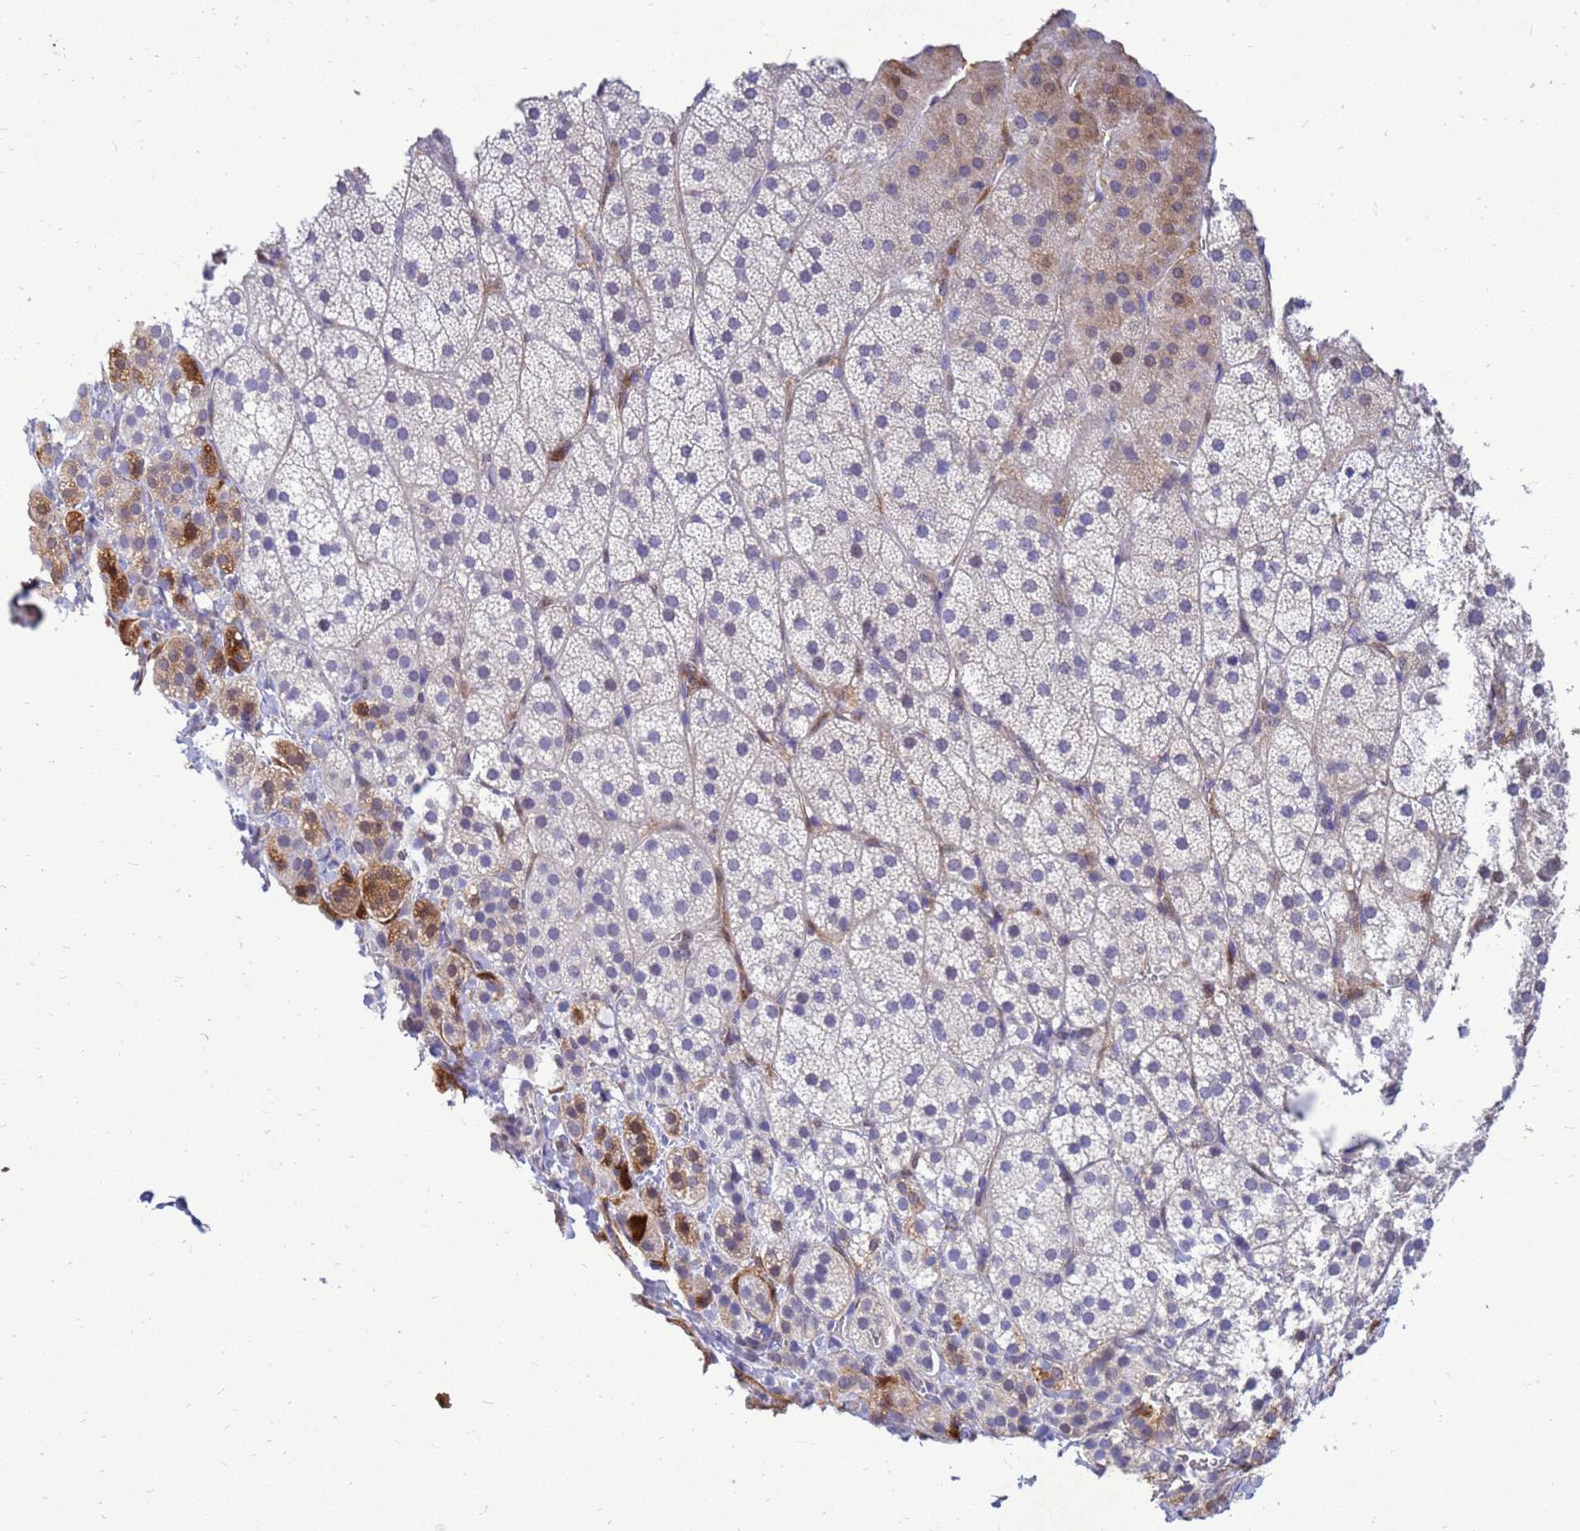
{"staining": {"intensity": "moderate", "quantity": "<25%", "location": "cytoplasmic/membranous"}, "tissue": "adrenal gland", "cell_type": "Glandular cells", "image_type": "normal", "snomed": [{"axis": "morphology", "description": "Normal tissue, NOS"}, {"axis": "topography", "description": "Adrenal gland"}], "caption": "Moderate cytoplasmic/membranous positivity is identified in about <25% of glandular cells in unremarkable adrenal gland.", "gene": "AKR1C1", "patient": {"sex": "female", "age": 44}}